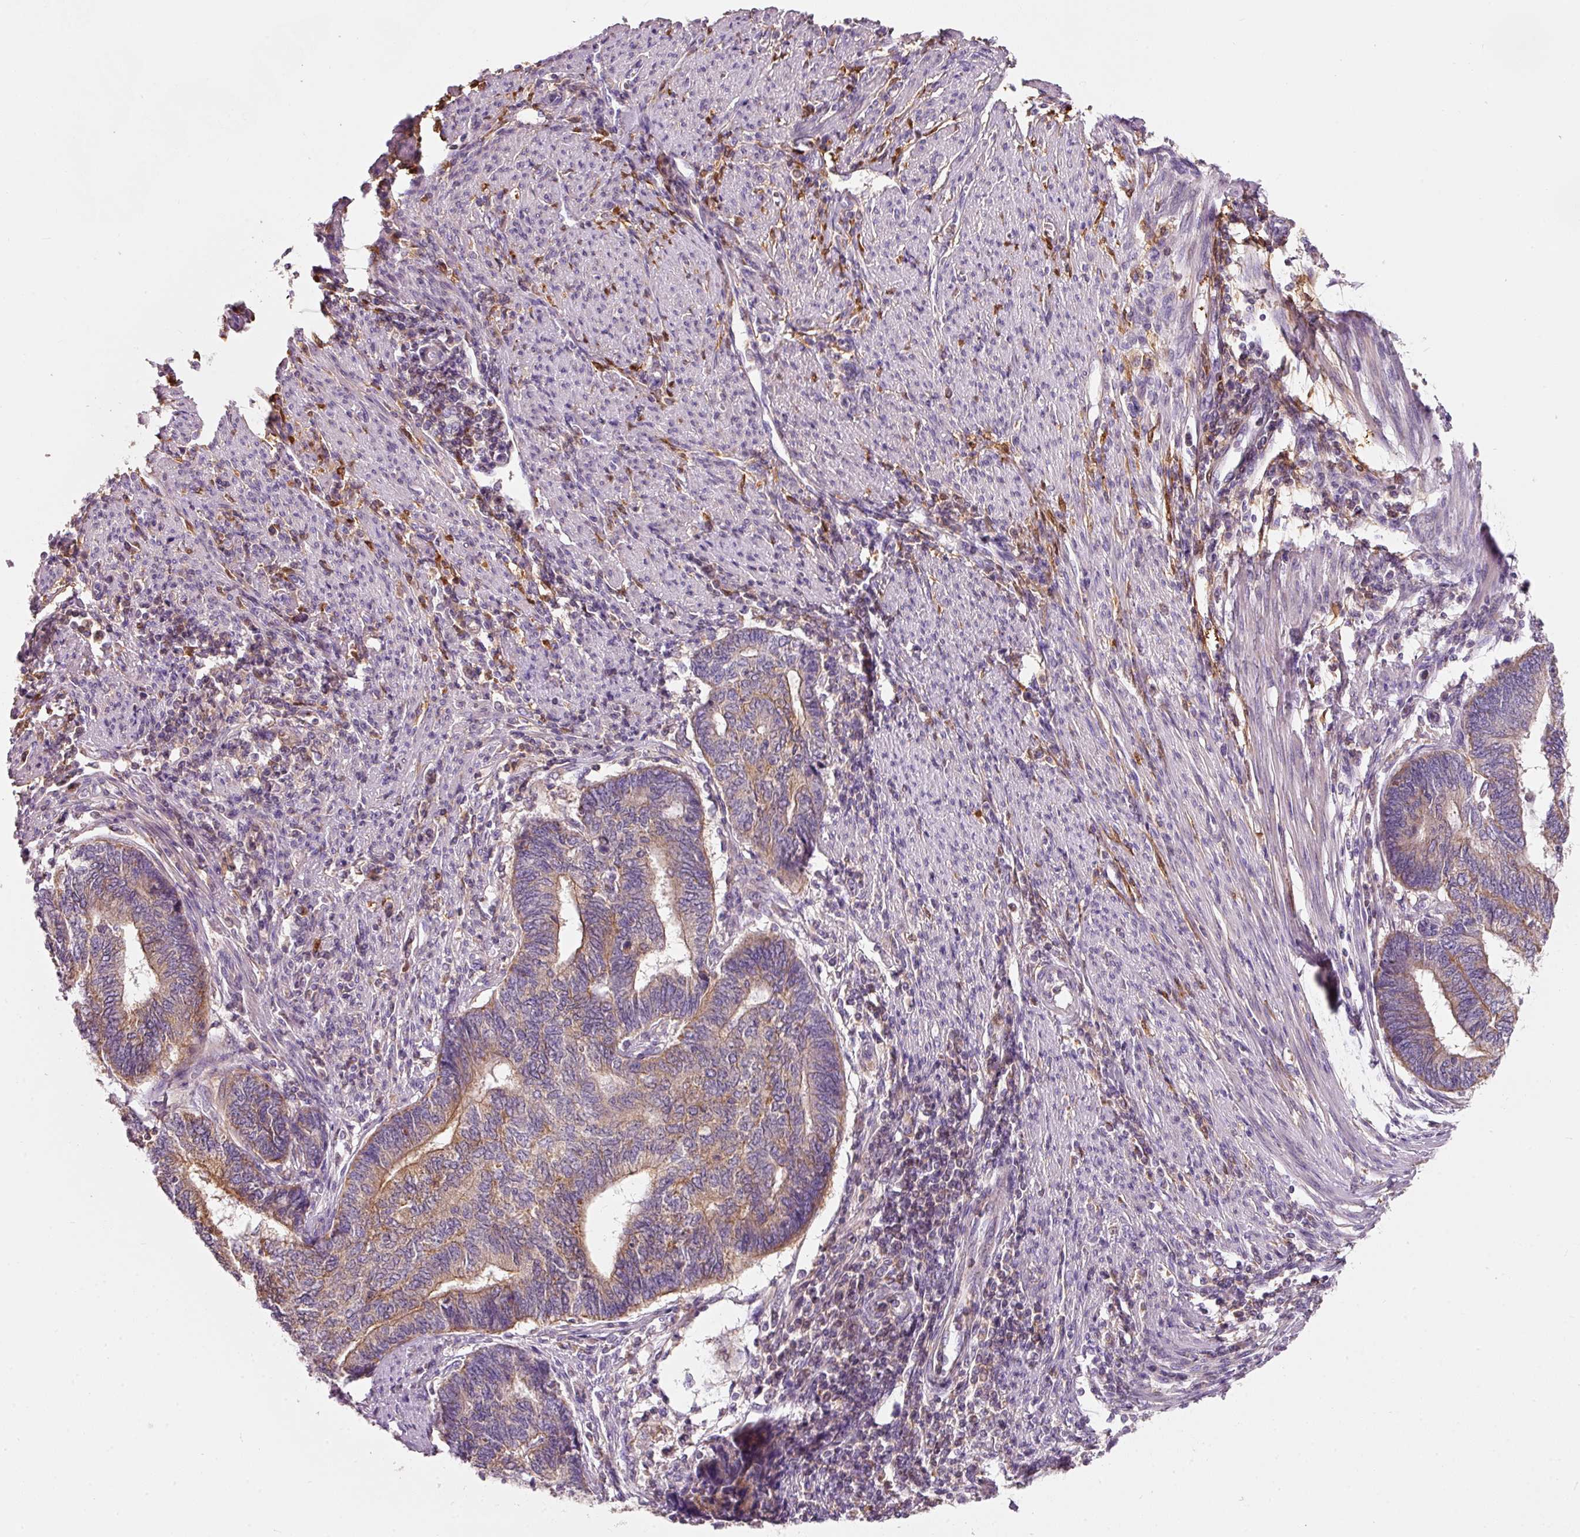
{"staining": {"intensity": "moderate", "quantity": "25%-75%", "location": "cytoplasmic/membranous"}, "tissue": "endometrial cancer", "cell_type": "Tumor cells", "image_type": "cancer", "snomed": [{"axis": "morphology", "description": "Adenocarcinoma, NOS"}, {"axis": "topography", "description": "Uterus"}, {"axis": "topography", "description": "Endometrium"}], "caption": "Protein expression analysis of human endometrial adenocarcinoma reveals moderate cytoplasmic/membranous positivity in about 25%-75% of tumor cells.", "gene": "IQGAP2", "patient": {"sex": "female", "age": 70}}